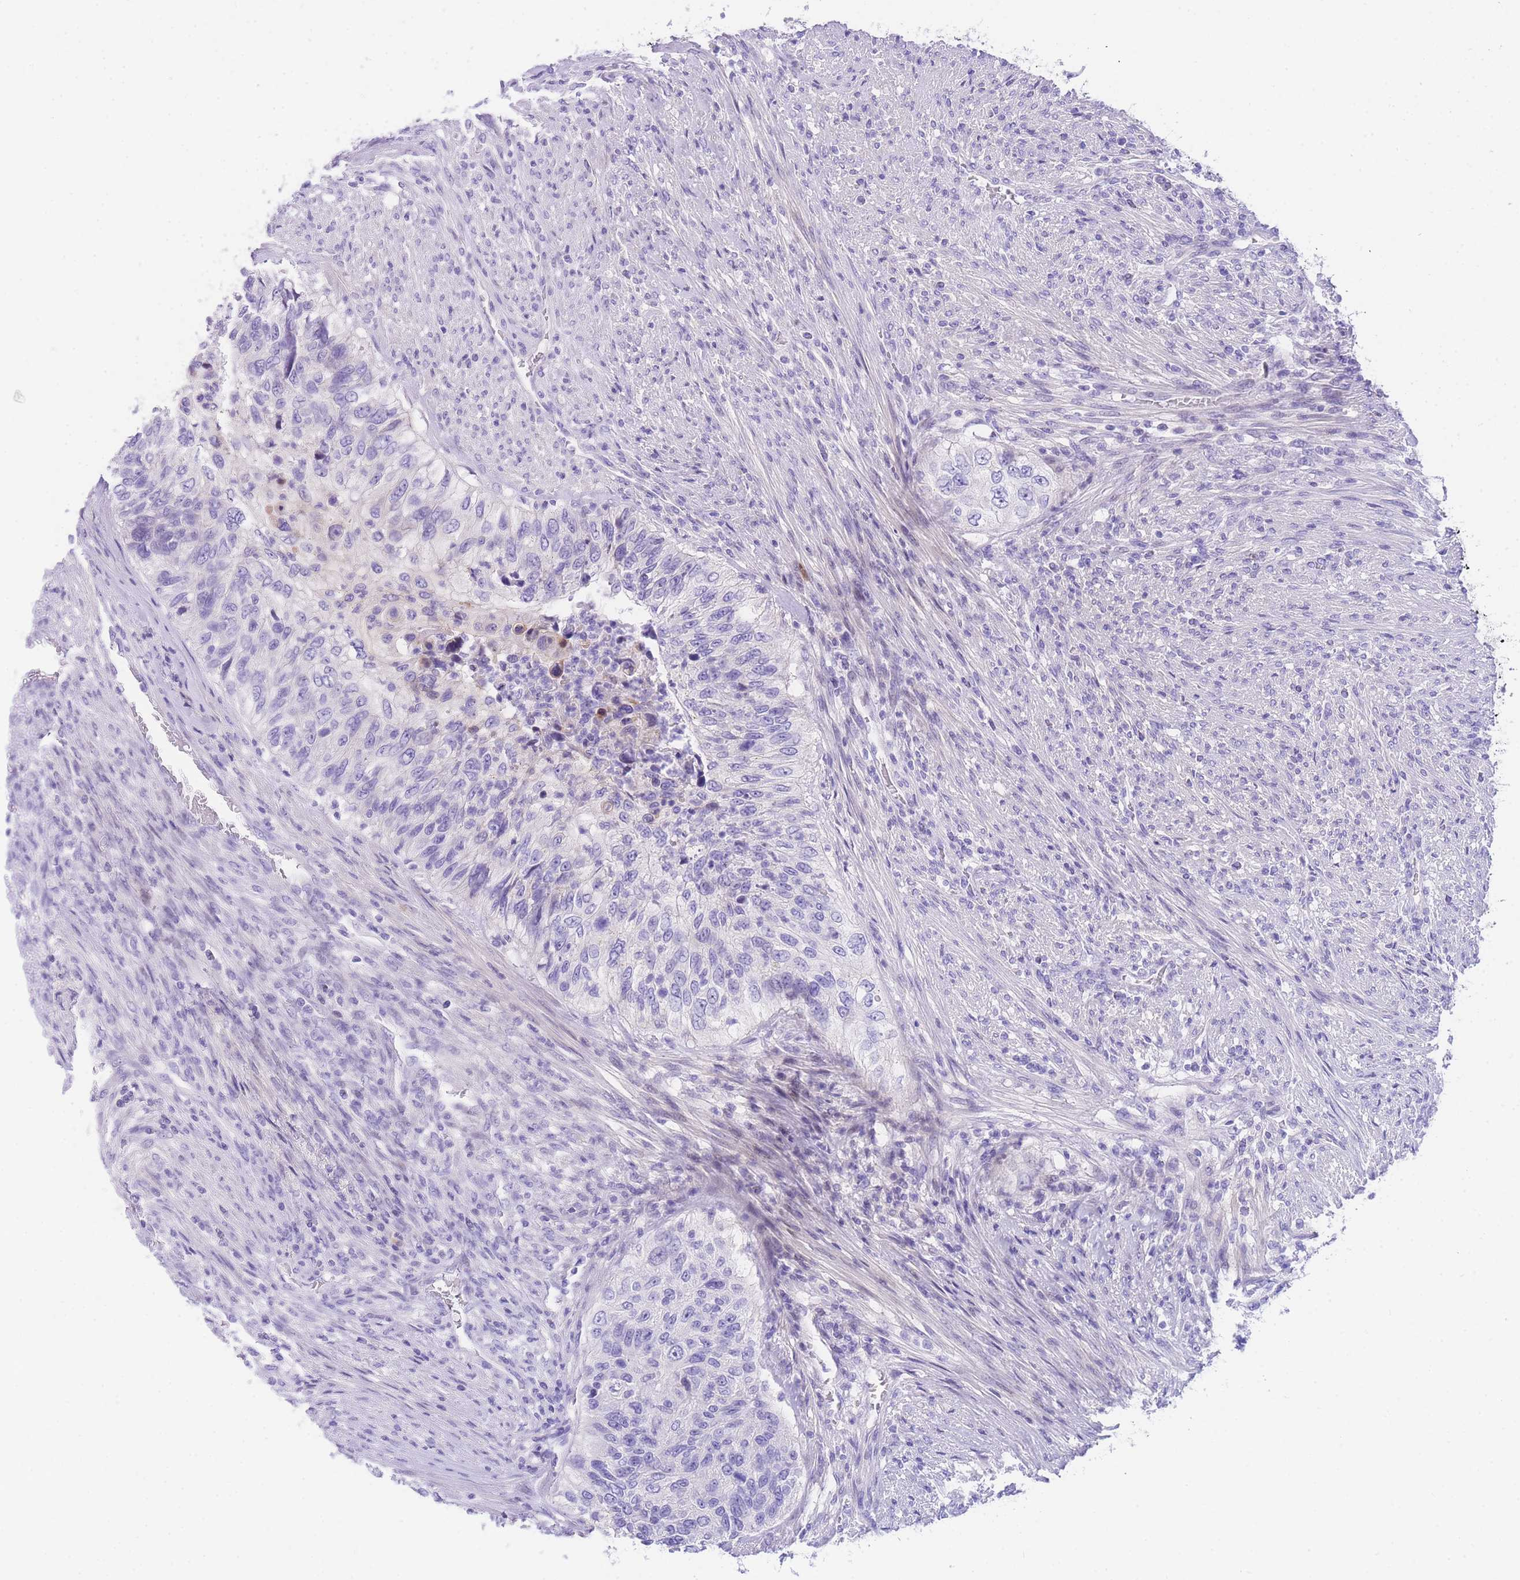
{"staining": {"intensity": "negative", "quantity": "none", "location": "none"}, "tissue": "urothelial cancer", "cell_type": "Tumor cells", "image_type": "cancer", "snomed": [{"axis": "morphology", "description": "Urothelial carcinoma, High grade"}, {"axis": "topography", "description": "Urinary bladder"}], "caption": "There is no significant expression in tumor cells of urothelial carcinoma (high-grade).", "gene": "TIFAB", "patient": {"sex": "female", "age": 60}}